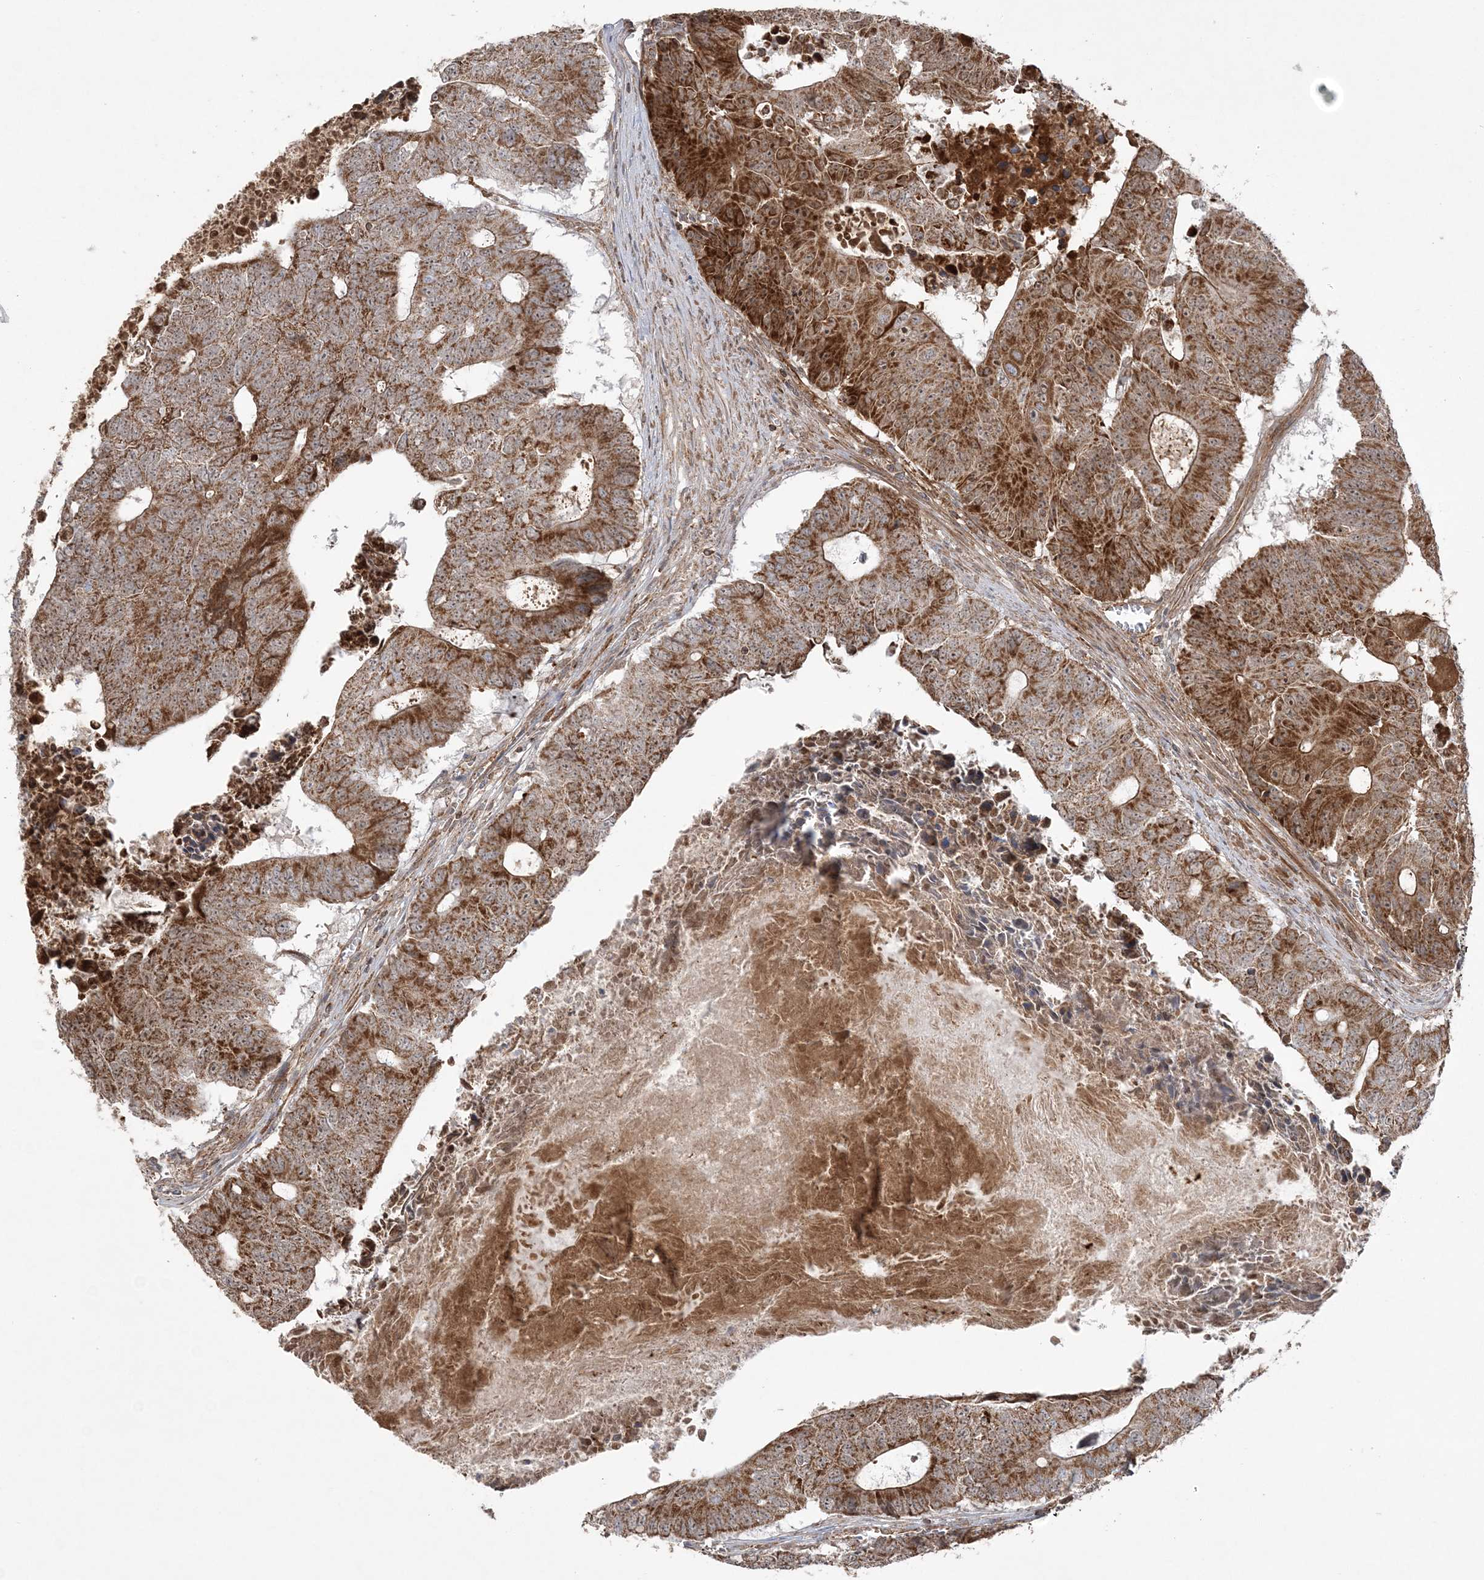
{"staining": {"intensity": "strong", "quantity": ">75%", "location": "cytoplasmic/membranous"}, "tissue": "colorectal cancer", "cell_type": "Tumor cells", "image_type": "cancer", "snomed": [{"axis": "morphology", "description": "Adenocarcinoma, NOS"}, {"axis": "topography", "description": "Colon"}], "caption": "The image exhibits immunohistochemical staining of colorectal adenocarcinoma. There is strong cytoplasmic/membranous expression is present in approximately >75% of tumor cells.", "gene": "SCLT1", "patient": {"sex": "male", "age": 87}}